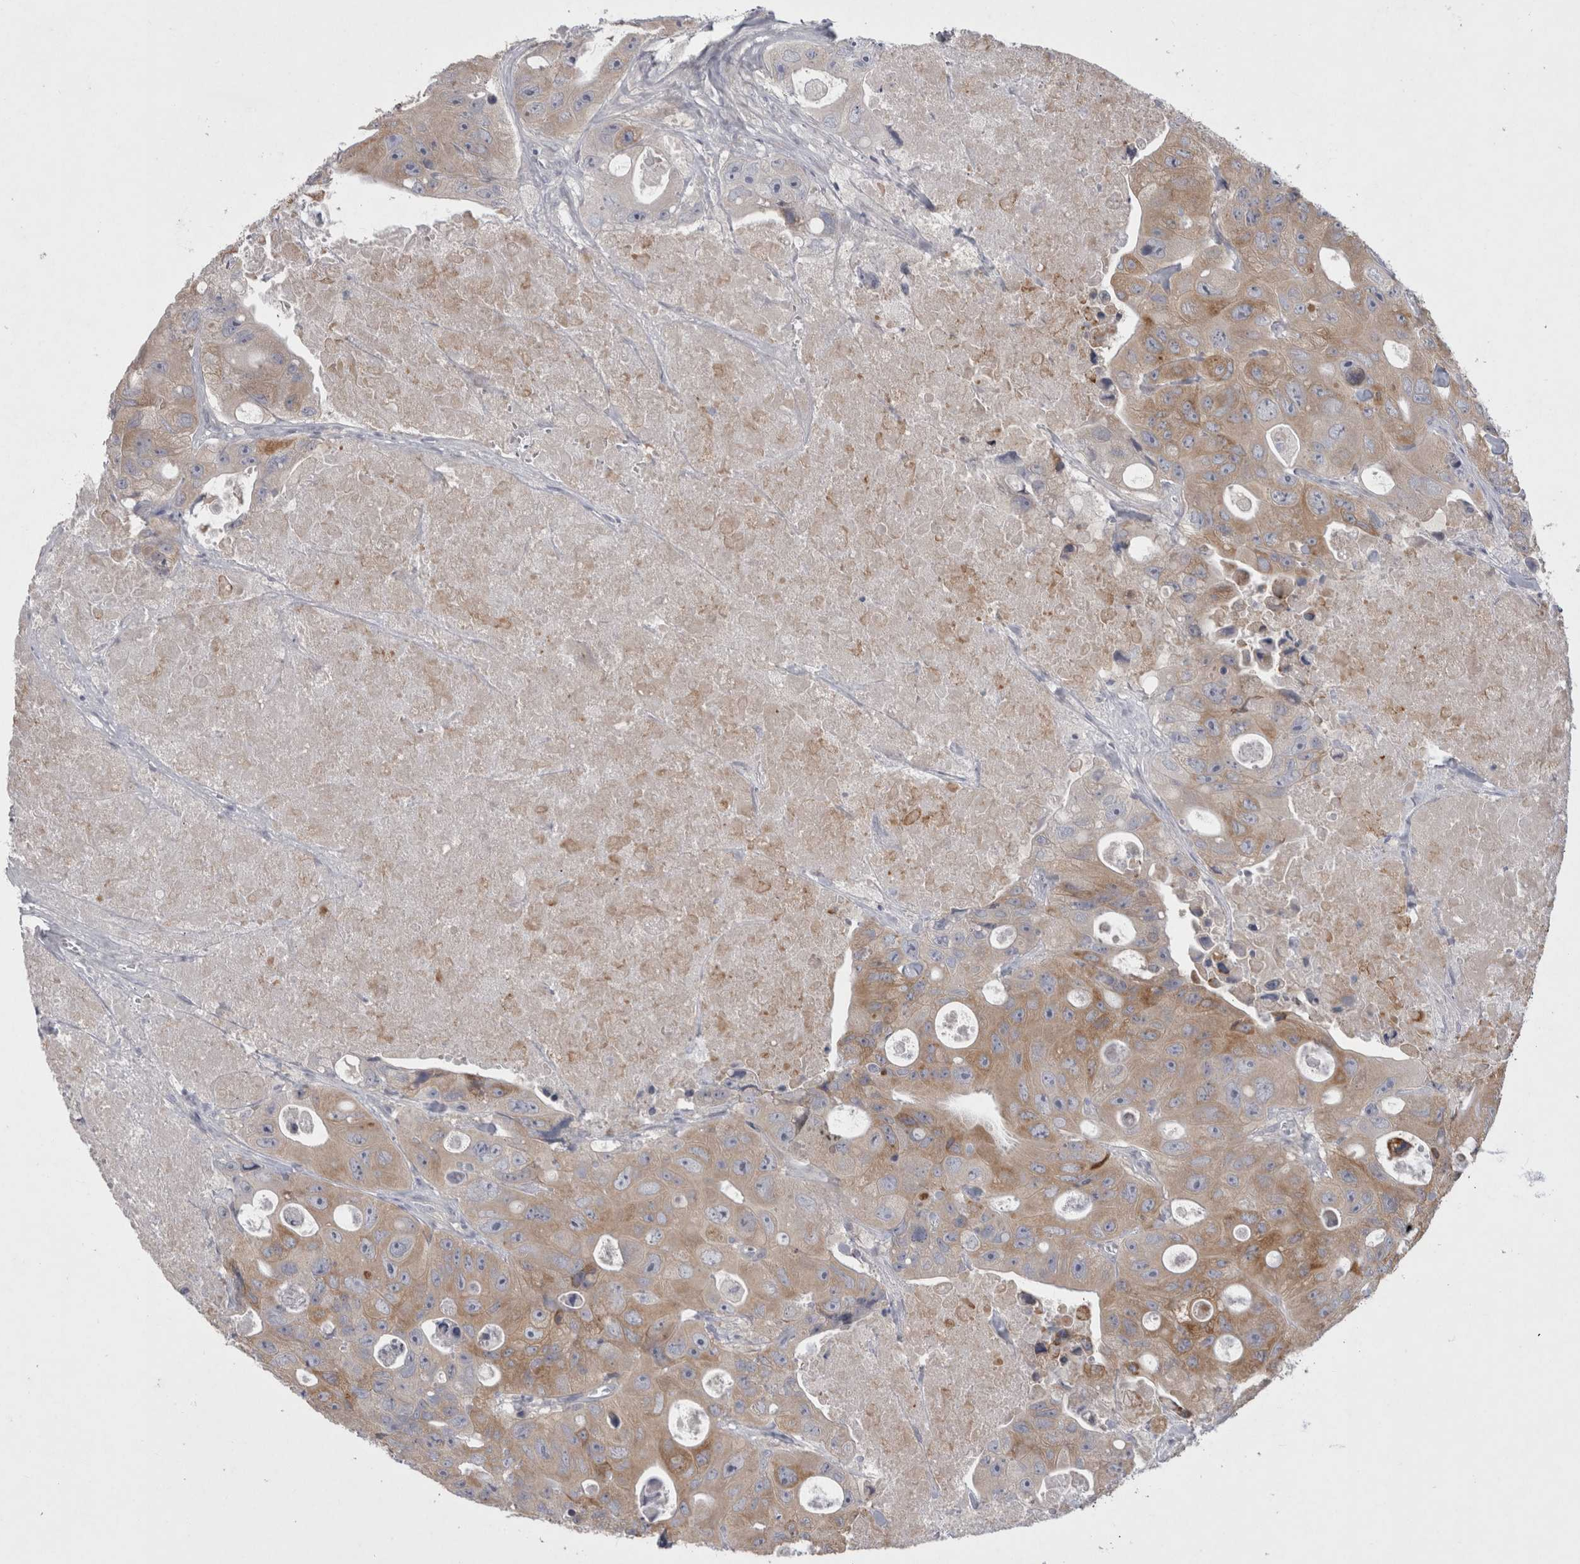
{"staining": {"intensity": "weak", "quantity": ">75%", "location": "cytoplasmic/membranous"}, "tissue": "colorectal cancer", "cell_type": "Tumor cells", "image_type": "cancer", "snomed": [{"axis": "morphology", "description": "Adenocarcinoma, NOS"}, {"axis": "topography", "description": "Colon"}], "caption": "This is an image of immunohistochemistry staining of colorectal cancer, which shows weak staining in the cytoplasmic/membranous of tumor cells.", "gene": "LRRC40", "patient": {"sex": "female", "age": 46}}